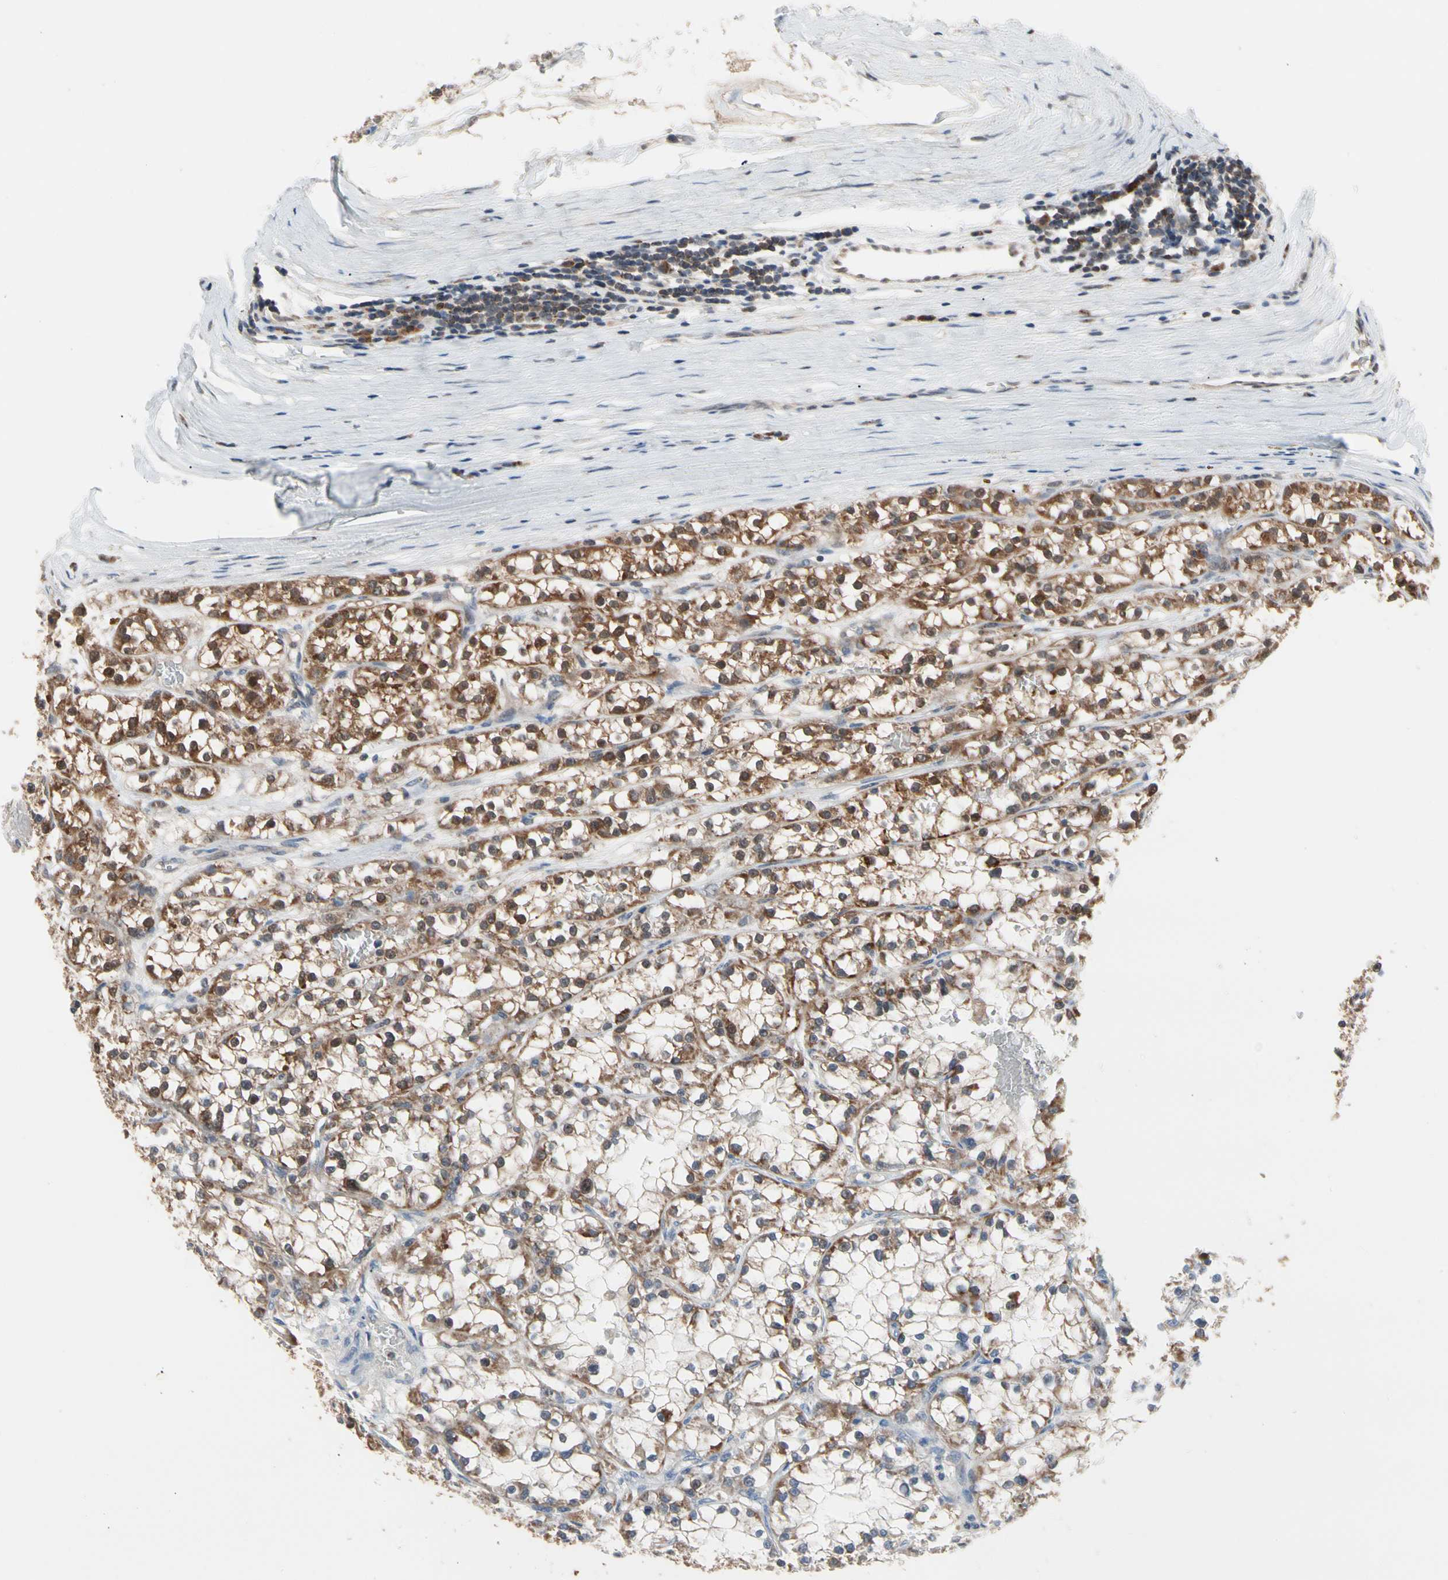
{"staining": {"intensity": "strong", "quantity": ">75%", "location": "cytoplasmic/membranous"}, "tissue": "renal cancer", "cell_type": "Tumor cells", "image_type": "cancer", "snomed": [{"axis": "morphology", "description": "Adenocarcinoma, NOS"}, {"axis": "topography", "description": "Kidney"}], "caption": "Protein analysis of adenocarcinoma (renal) tissue displays strong cytoplasmic/membranous expression in about >75% of tumor cells.", "gene": "MTHFS", "patient": {"sex": "female", "age": 52}}